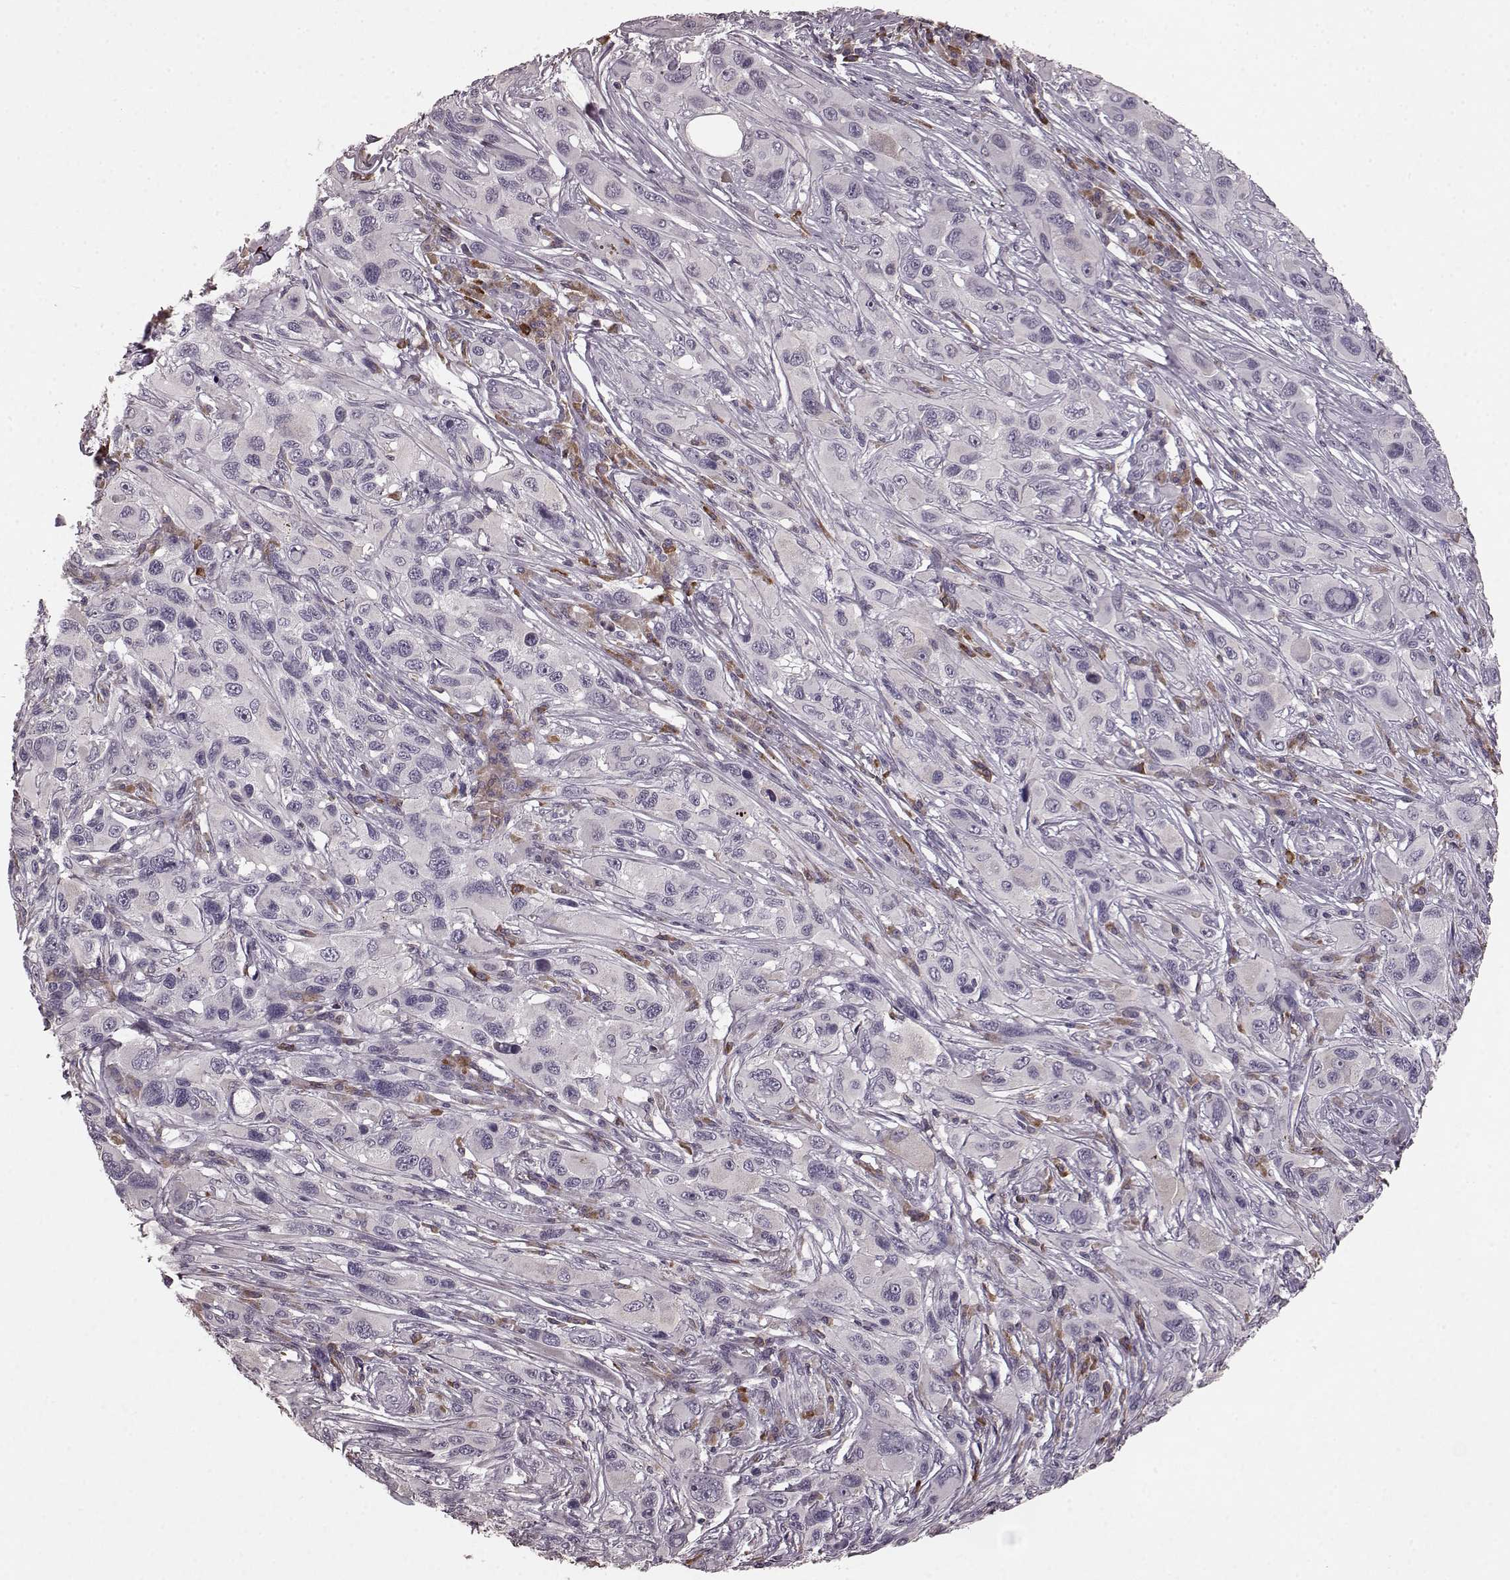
{"staining": {"intensity": "negative", "quantity": "none", "location": "none"}, "tissue": "melanoma", "cell_type": "Tumor cells", "image_type": "cancer", "snomed": [{"axis": "morphology", "description": "Malignant melanoma, NOS"}, {"axis": "topography", "description": "Skin"}], "caption": "IHC image of neoplastic tissue: melanoma stained with DAB shows no significant protein expression in tumor cells.", "gene": "CD28", "patient": {"sex": "male", "age": 53}}